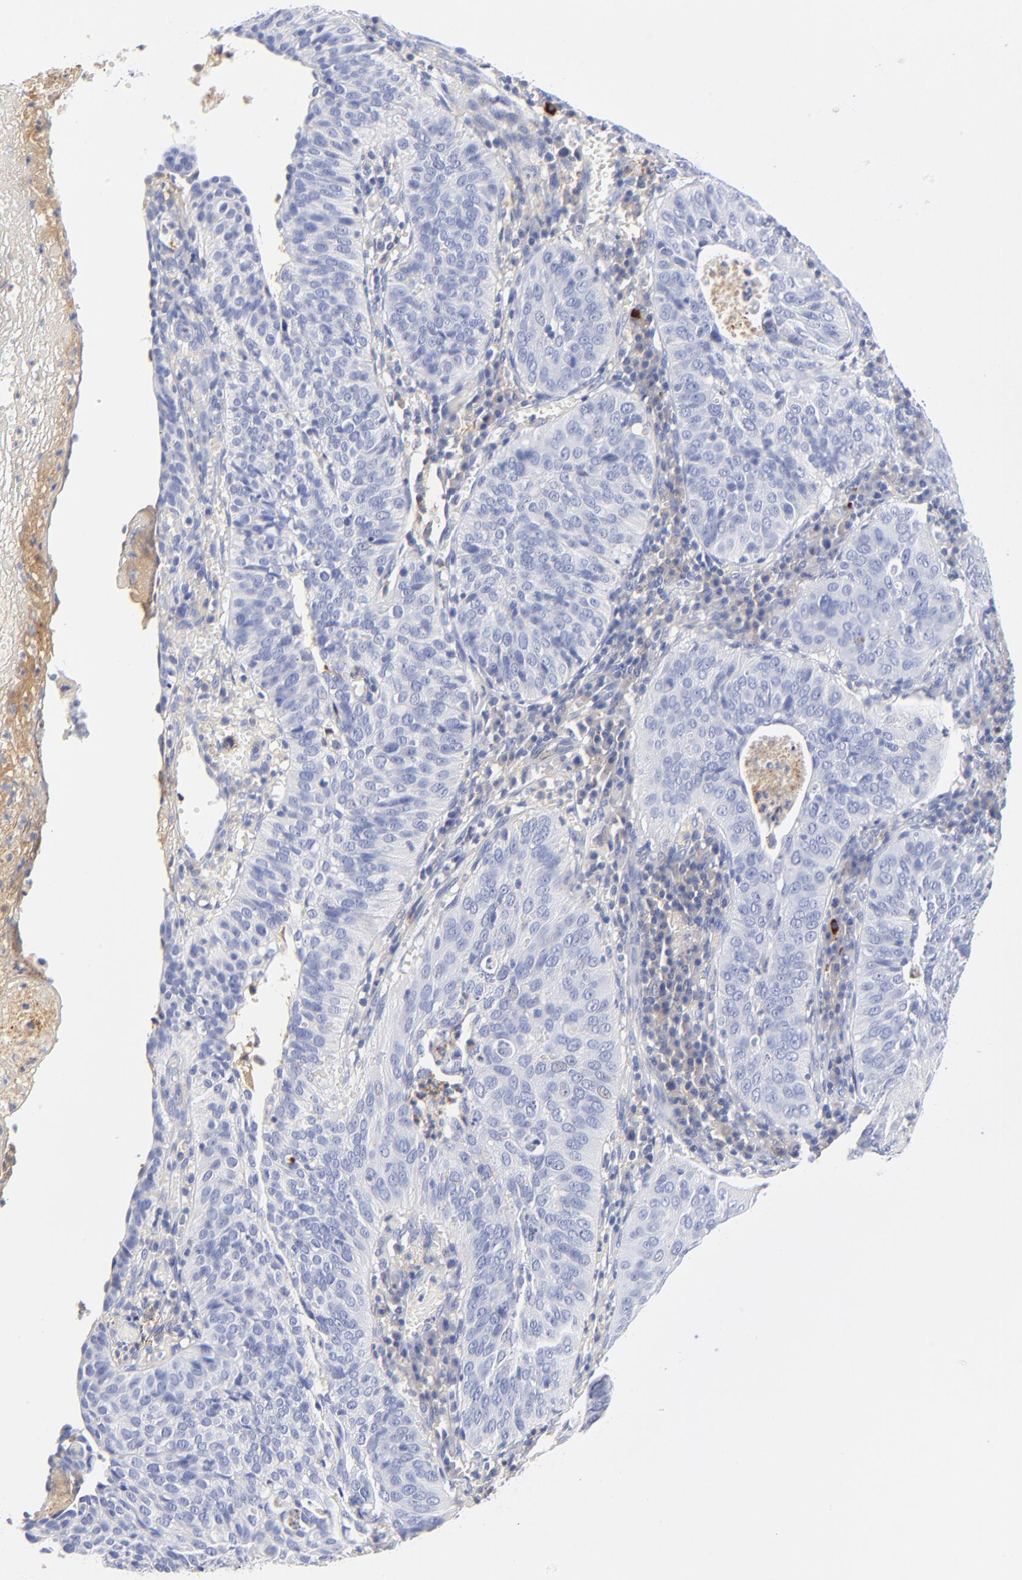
{"staining": {"intensity": "negative", "quantity": "none", "location": "none"}, "tissue": "cervical cancer", "cell_type": "Tumor cells", "image_type": "cancer", "snomed": [{"axis": "morphology", "description": "Squamous cell carcinoma, NOS"}, {"axis": "topography", "description": "Cervix"}], "caption": "High power microscopy photomicrograph of an immunohistochemistry (IHC) histopathology image of cervical cancer (squamous cell carcinoma), revealing no significant staining in tumor cells.", "gene": "MDGA2", "patient": {"sex": "female", "age": 39}}